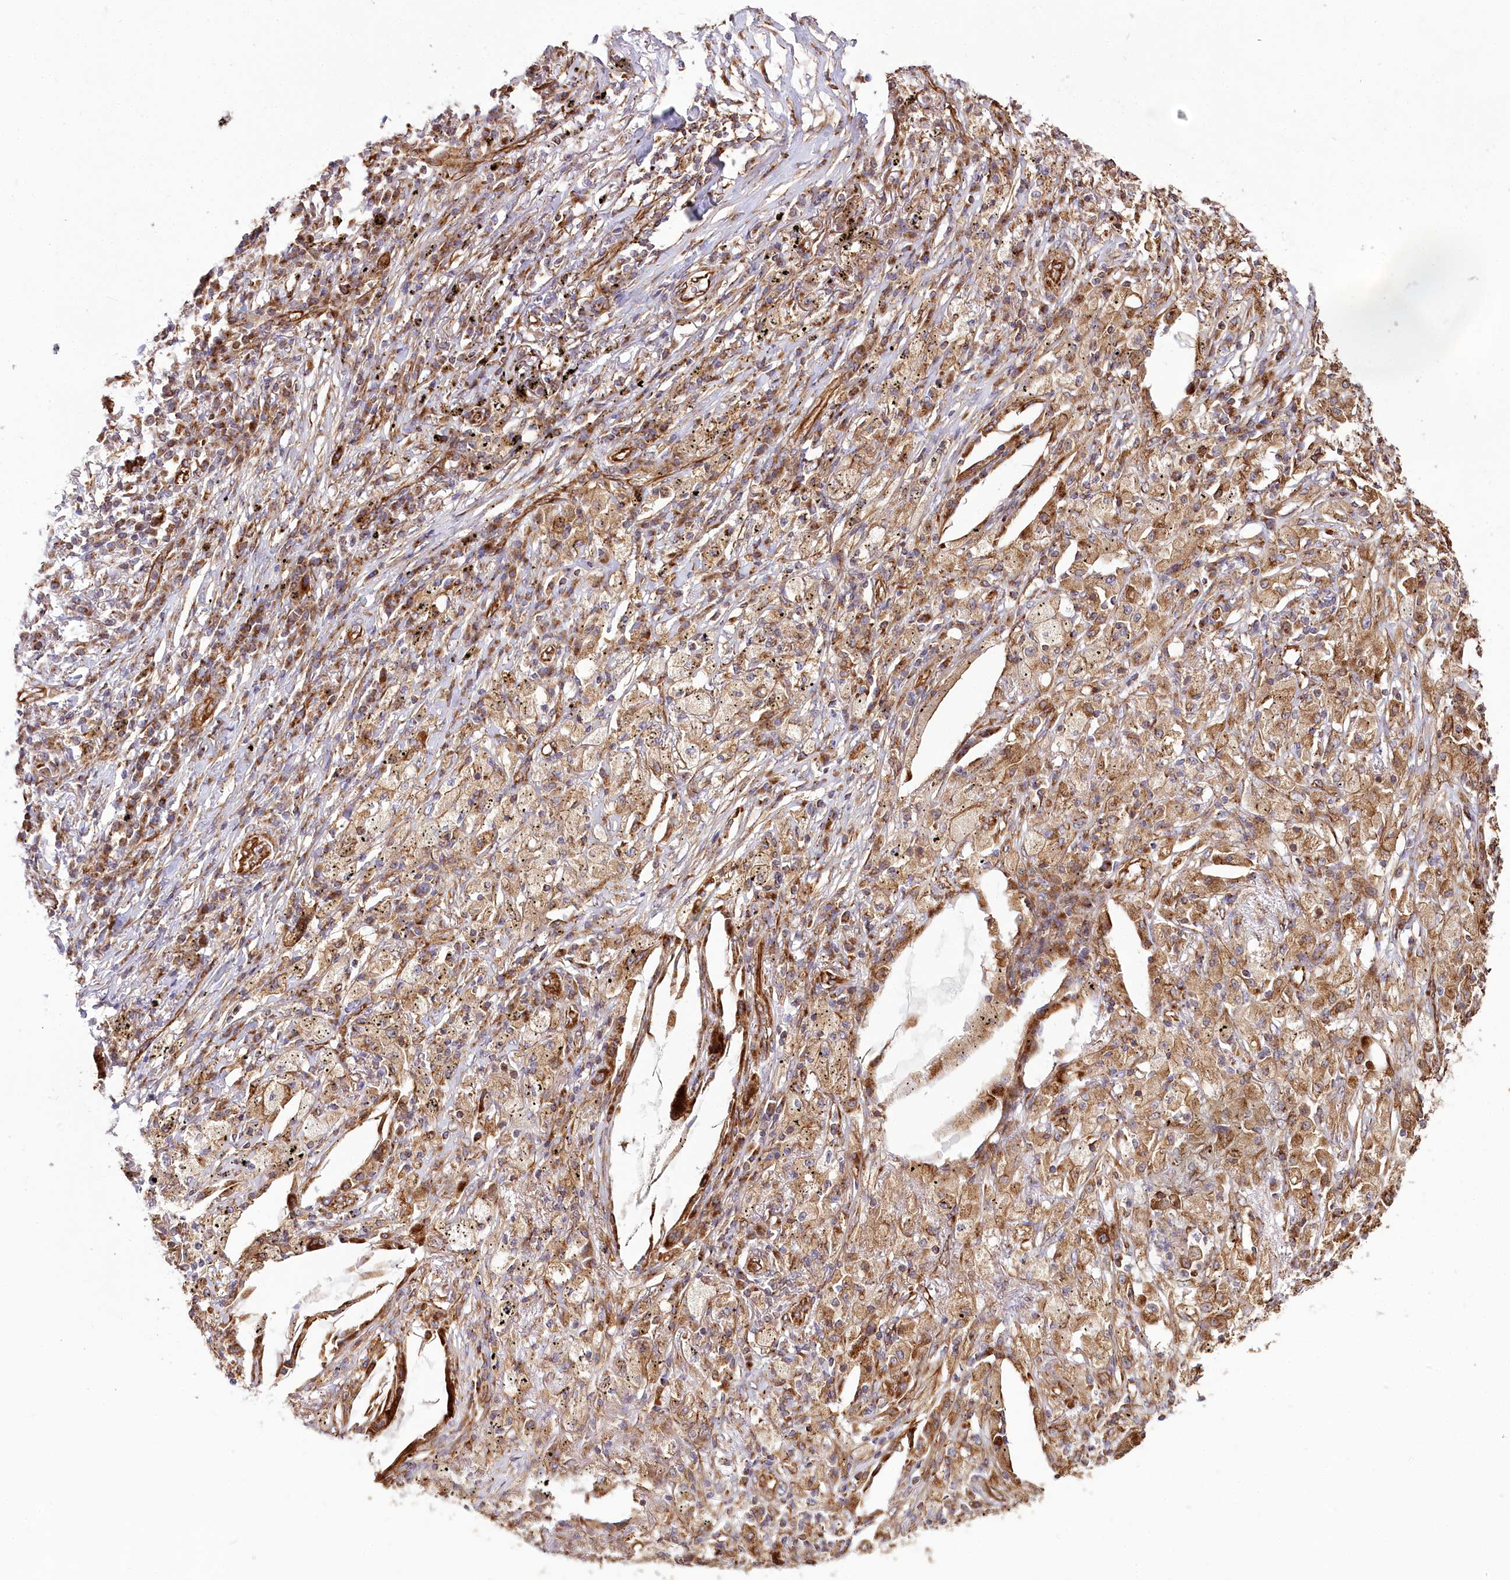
{"staining": {"intensity": "moderate", "quantity": ">75%", "location": "cytoplasmic/membranous"}, "tissue": "lung cancer", "cell_type": "Tumor cells", "image_type": "cancer", "snomed": [{"axis": "morphology", "description": "Squamous cell carcinoma, NOS"}, {"axis": "topography", "description": "Lung"}], "caption": "Moderate cytoplasmic/membranous positivity is present in approximately >75% of tumor cells in squamous cell carcinoma (lung).", "gene": "THUMPD3", "patient": {"sex": "female", "age": 63}}